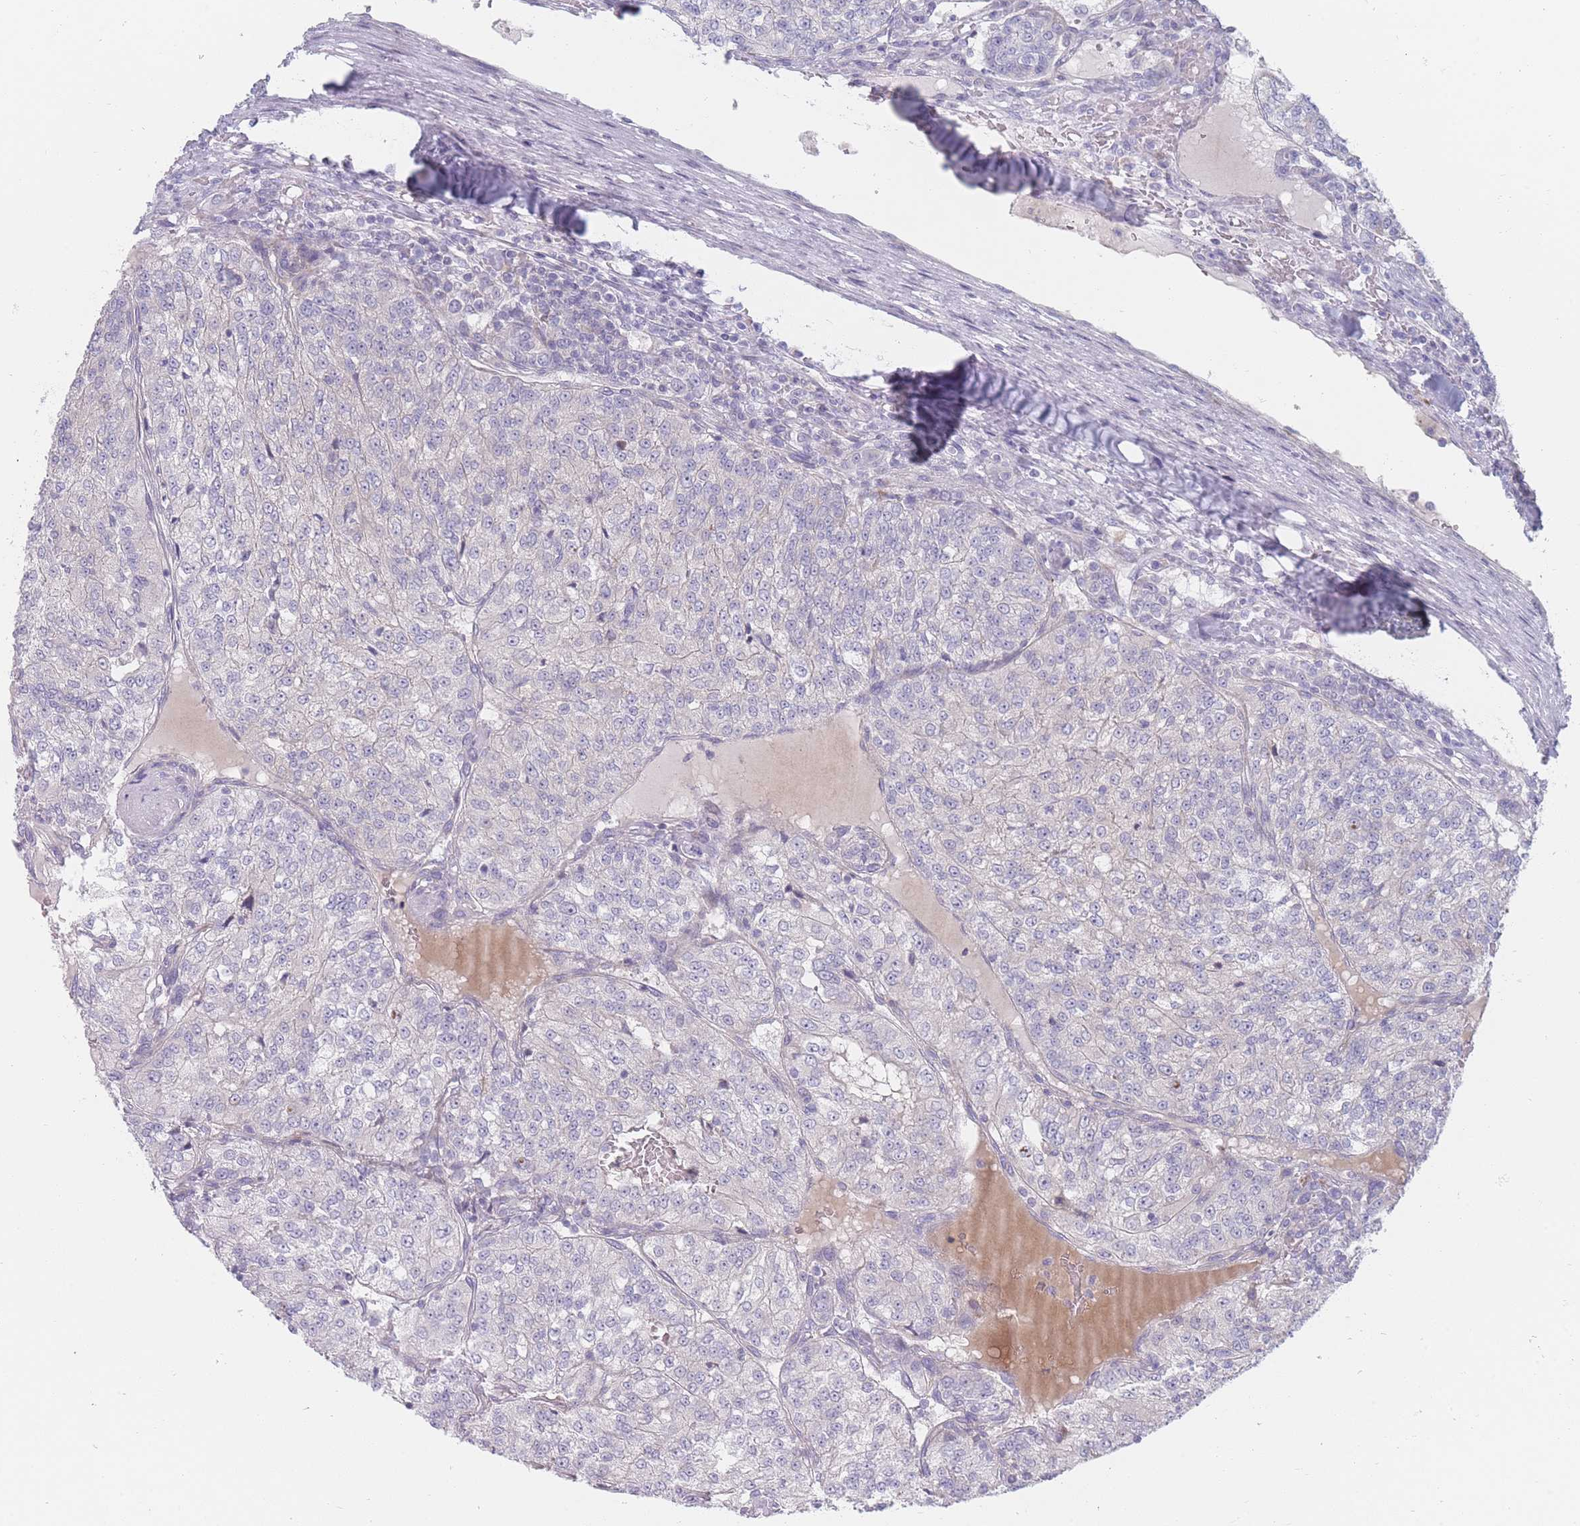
{"staining": {"intensity": "negative", "quantity": "none", "location": "none"}, "tissue": "renal cancer", "cell_type": "Tumor cells", "image_type": "cancer", "snomed": [{"axis": "morphology", "description": "Adenocarcinoma, NOS"}, {"axis": "topography", "description": "Kidney"}], "caption": "Adenocarcinoma (renal) stained for a protein using immunohistochemistry (IHC) reveals no positivity tumor cells.", "gene": "SPATS1", "patient": {"sex": "female", "age": 63}}